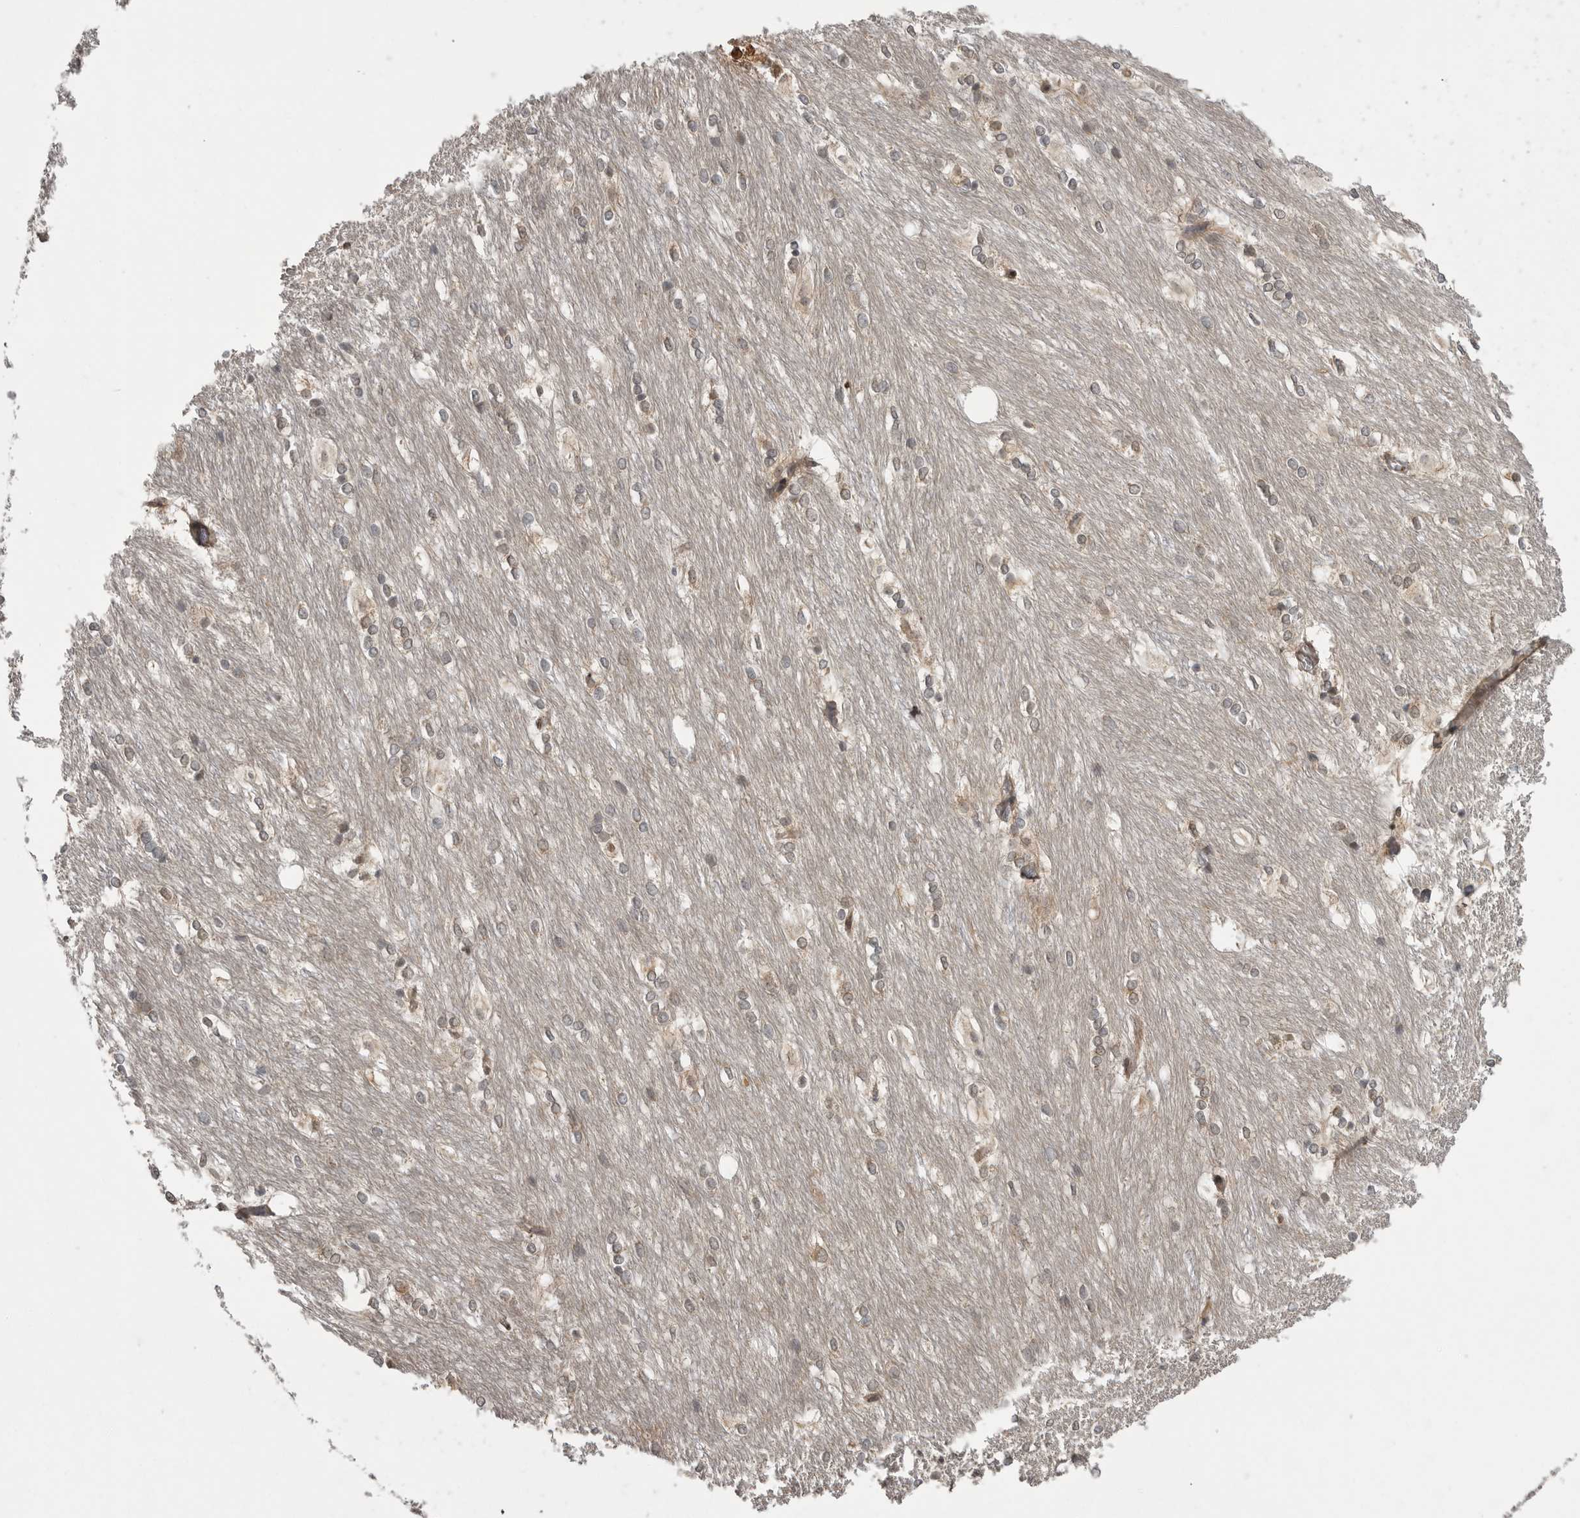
{"staining": {"intensity": "moderate", "quantity": "<25%", "location": "cytoplasmic/membranous"}, "tissue": "caudate", "cell_type": "Glial cells", "image_type": "normal", "snomed": [{"axis": "morphology", "description": "Normal tissue, NOS"}, {"axis": "topography", "description": "Lateral ventricle wall"}], "caption": "IHC (DAB) staining of benign caudate displays moderate cytoplasmic/membranous protein staining in about <25% of glial cells.", "gene": "PDCL", "patient": {"sex": "female", "age": 19}}